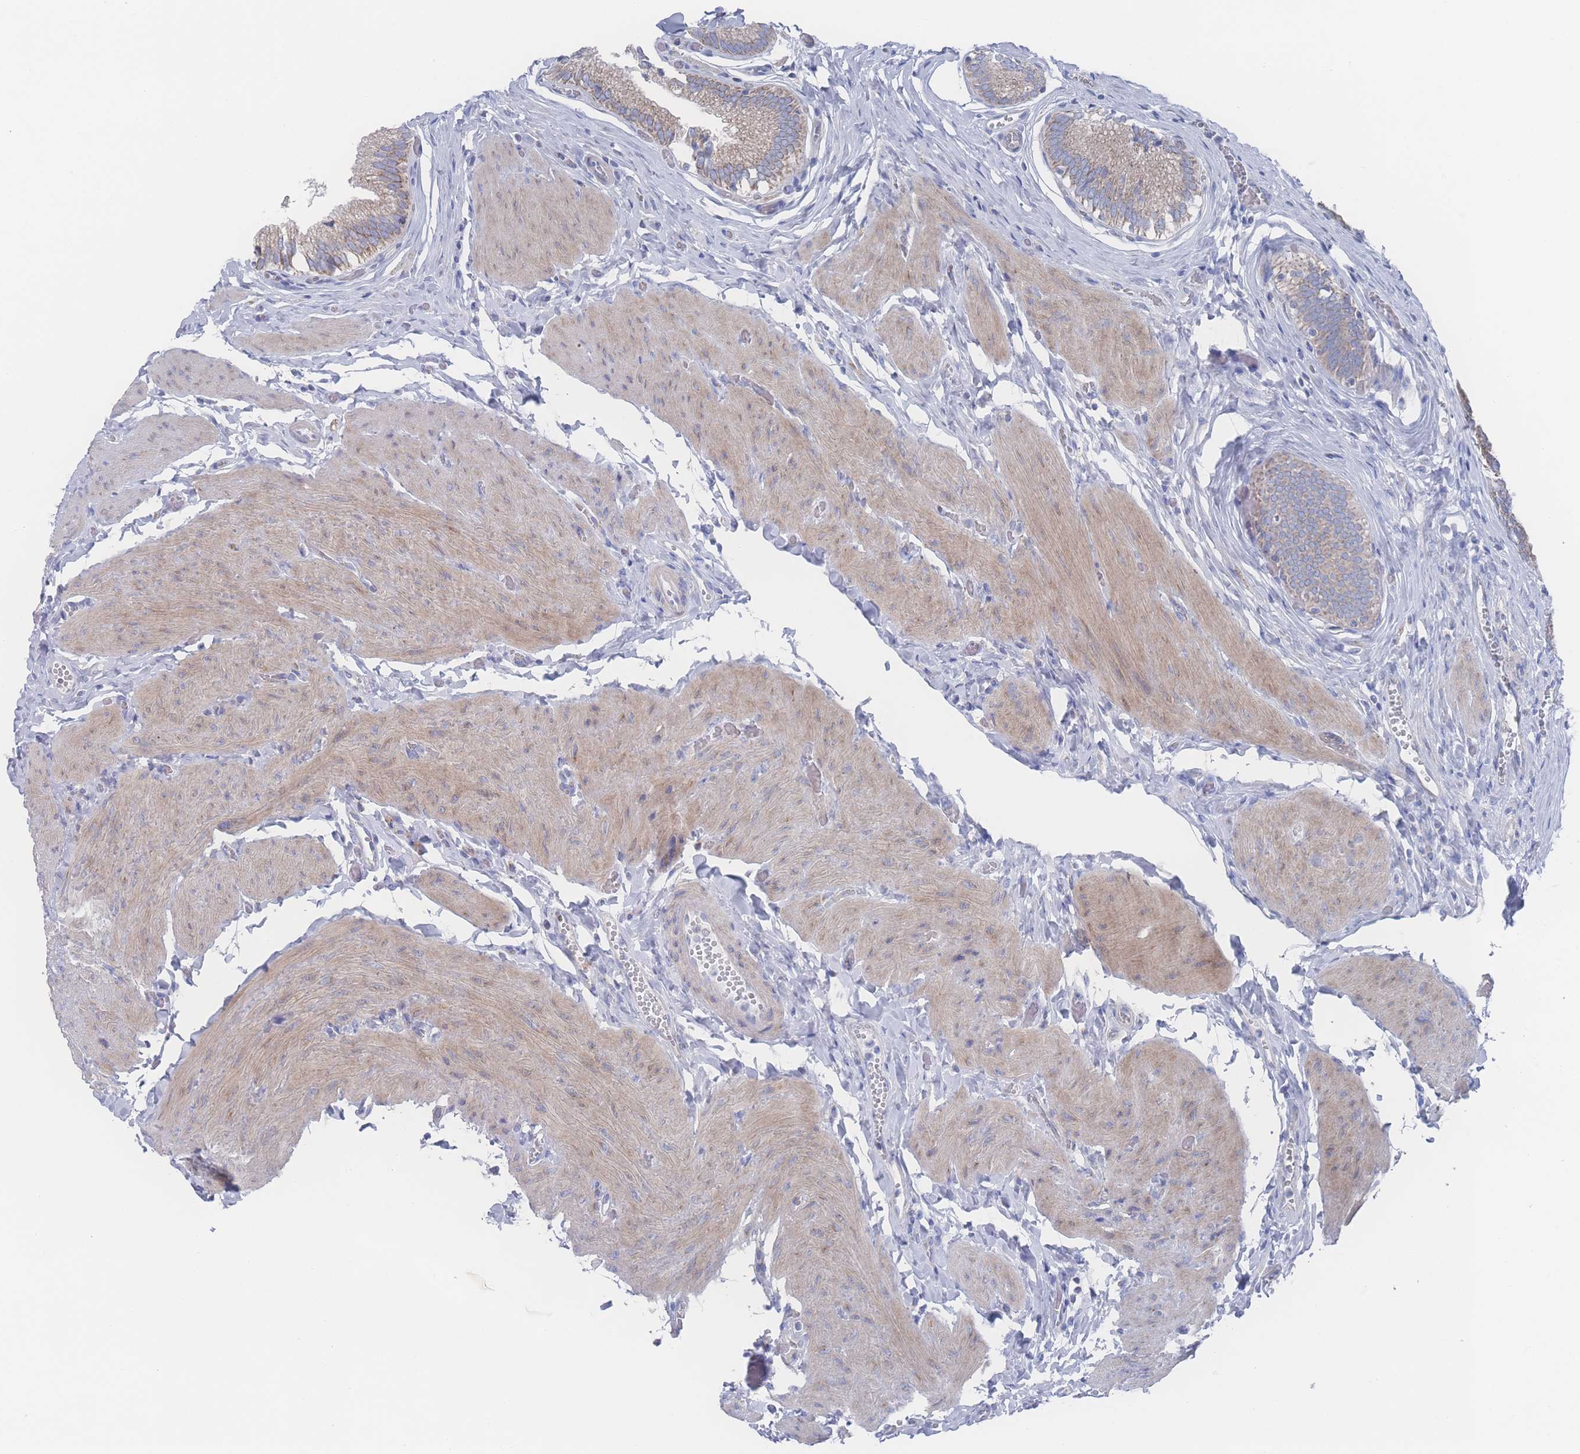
{"staining": {"intensity": "weak", "quantity": ">75%", "location": "cytoplasmic/membranous"}, "tissue": "gallbladder", "cell_type": "Glandular cells", "image_type": "normal", "snomed": [{"axis": "morphology", "description": "Normal tissue, NOS"}, {"axis": "topography", "description": "Gallbladder"}, {"axis": "topography", "description": "Peripheral nerve tissue"}], "caption": "Glandular cells display low levels of weak cytoplasmic/membranous staining in approximately >75% of cells in benign human gallbladder. (Brightfield microscopy of DAB IHC at high magnification).", "gene": "SNPH", "patient": {"sex": "male", "age": 17}}